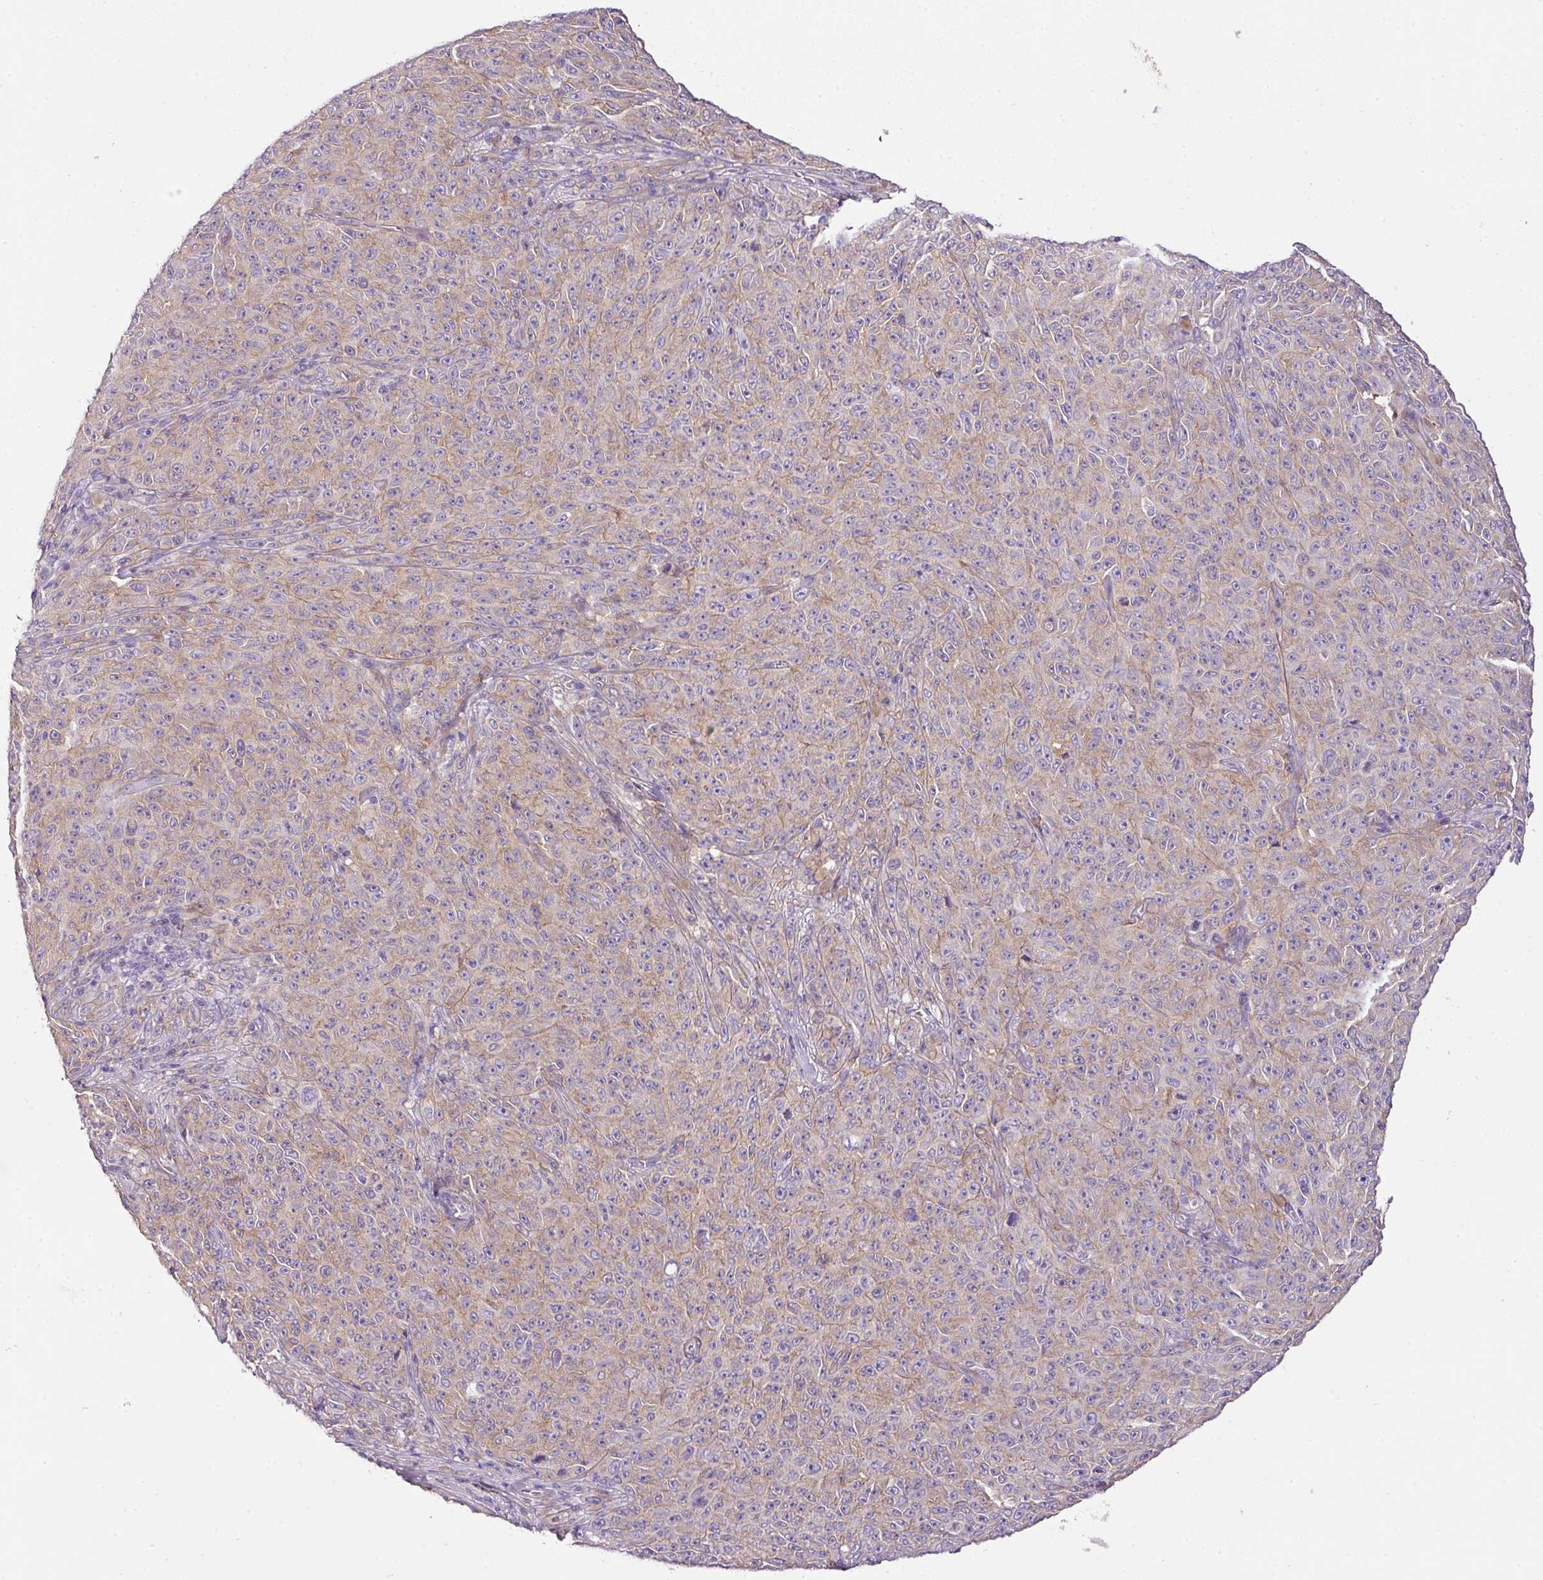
{"staining": {"intensity": "weak", "quantity": "25%-75%", "location": "cytoplasmic/membranous"}, "tissue": "melanoma", "cell_type": "Tumor cells", "image_type": "cancer", "snomed": [{"axis": "morphology", "description": "Malignant melanoma, NOS"}, {"axis": "topography", "description": "Skin"}], "caption": "Protein positivity by immunohistochemistry demonstrates weak cytoplasmic/membranous positivity in about 25%-75% of tumor cells in melanoma. The staining was performed using DAB to visualize the protein expression in brown, while the nuclei were stained in blue with hematoxylin (Magnification: 20x).", "gene": "PARD6G", "patient": {"sex": "female", "age": 82}}